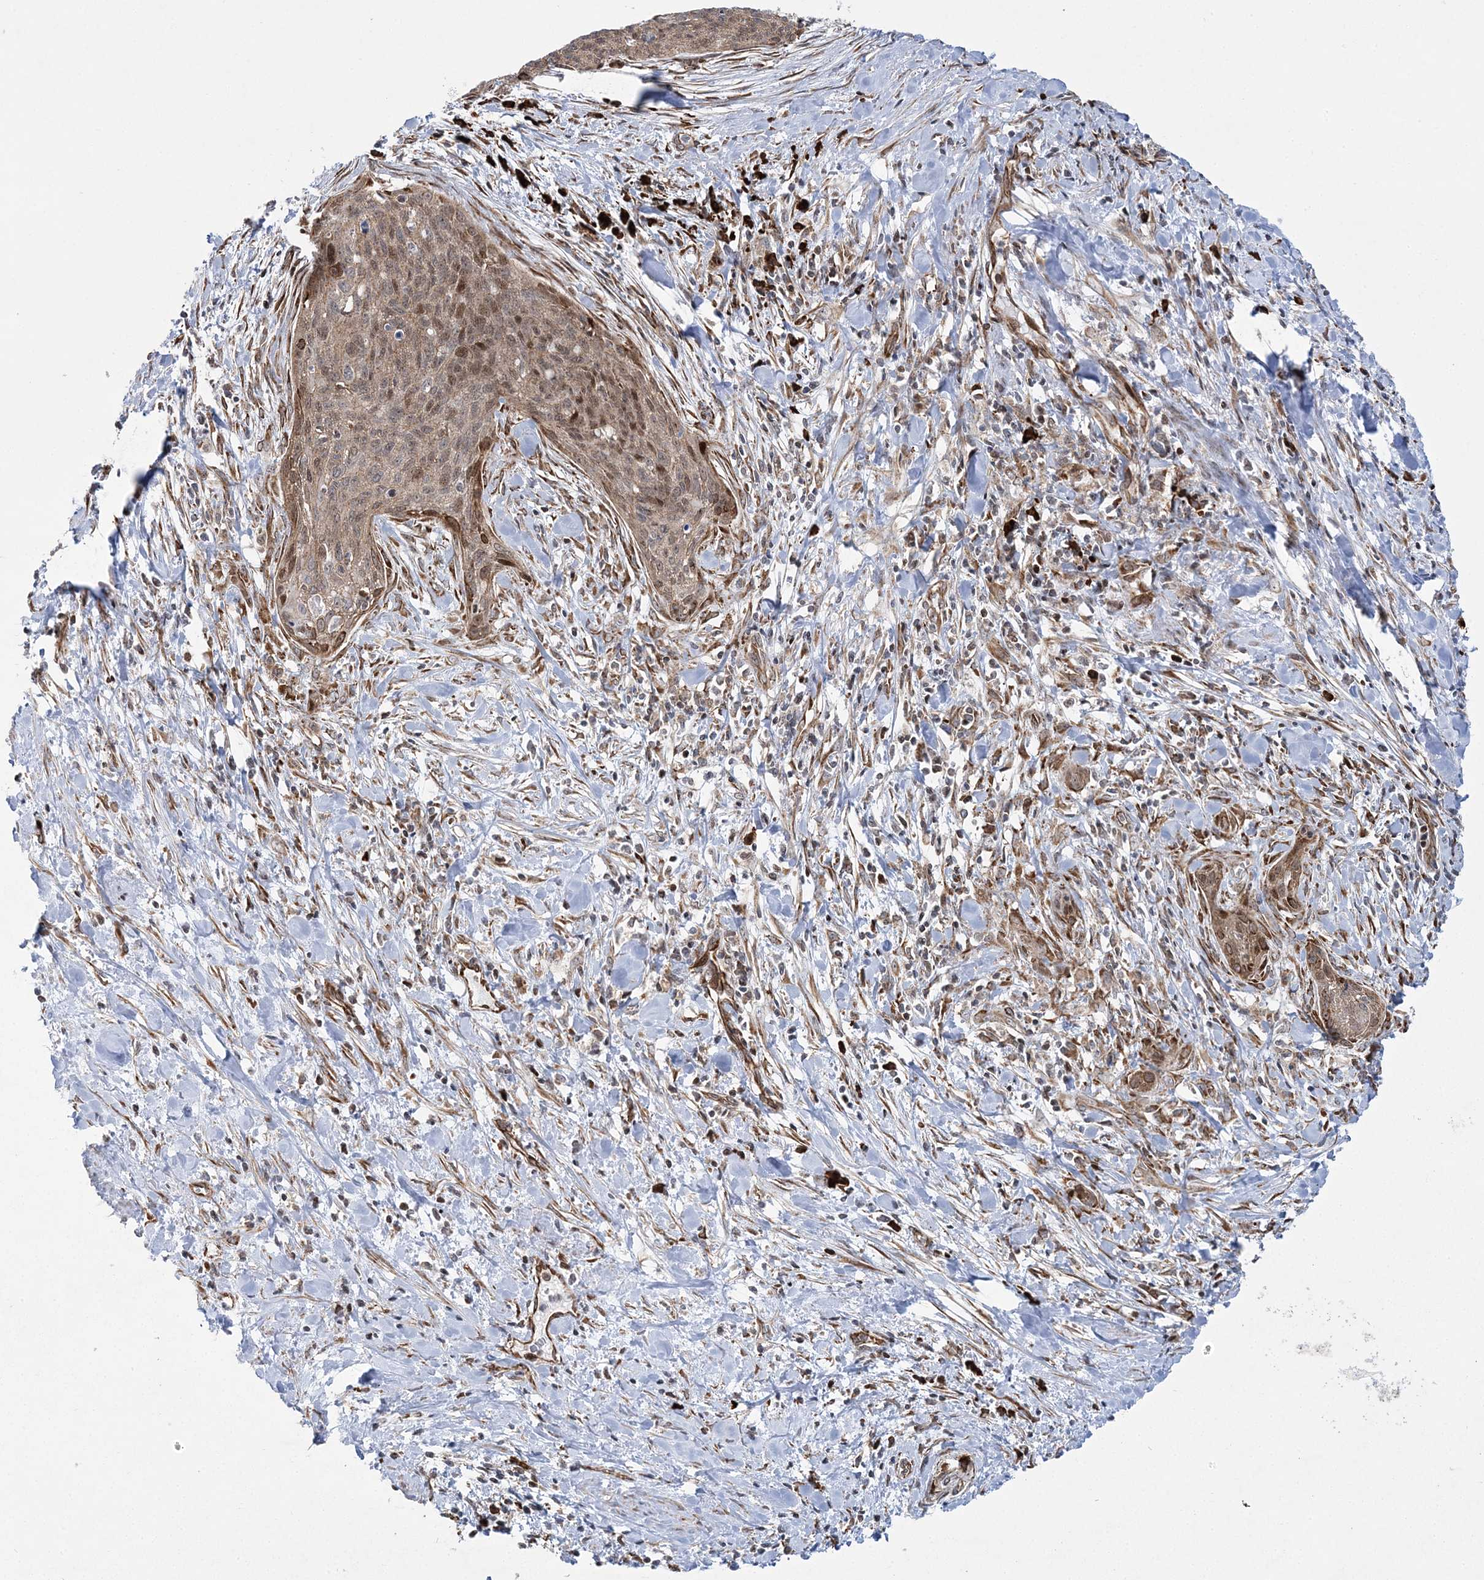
{"staining": {"intensity": "moderate", "quantity": ">75%", "location": "cytoplasmic/membranous,nuclear"}, "tissue": "cervical cancer", "cell_type": "Tumor cells", "image_type": "cancer", "snomed": [{"axis": "morphology", "description": "Squamous cell carcinoma, NOS"}, {"axis": "topography", "description": "Cervix"}], "caption": "Cervical cancer (squamous cell carcinoma) tissue exhibits moderate cytoplasmic/membranous and nuclear positivity in approximately >75% of tumor cells", "gene": "EFCAB12", "patient": {"sex": "female", "age": 55}}